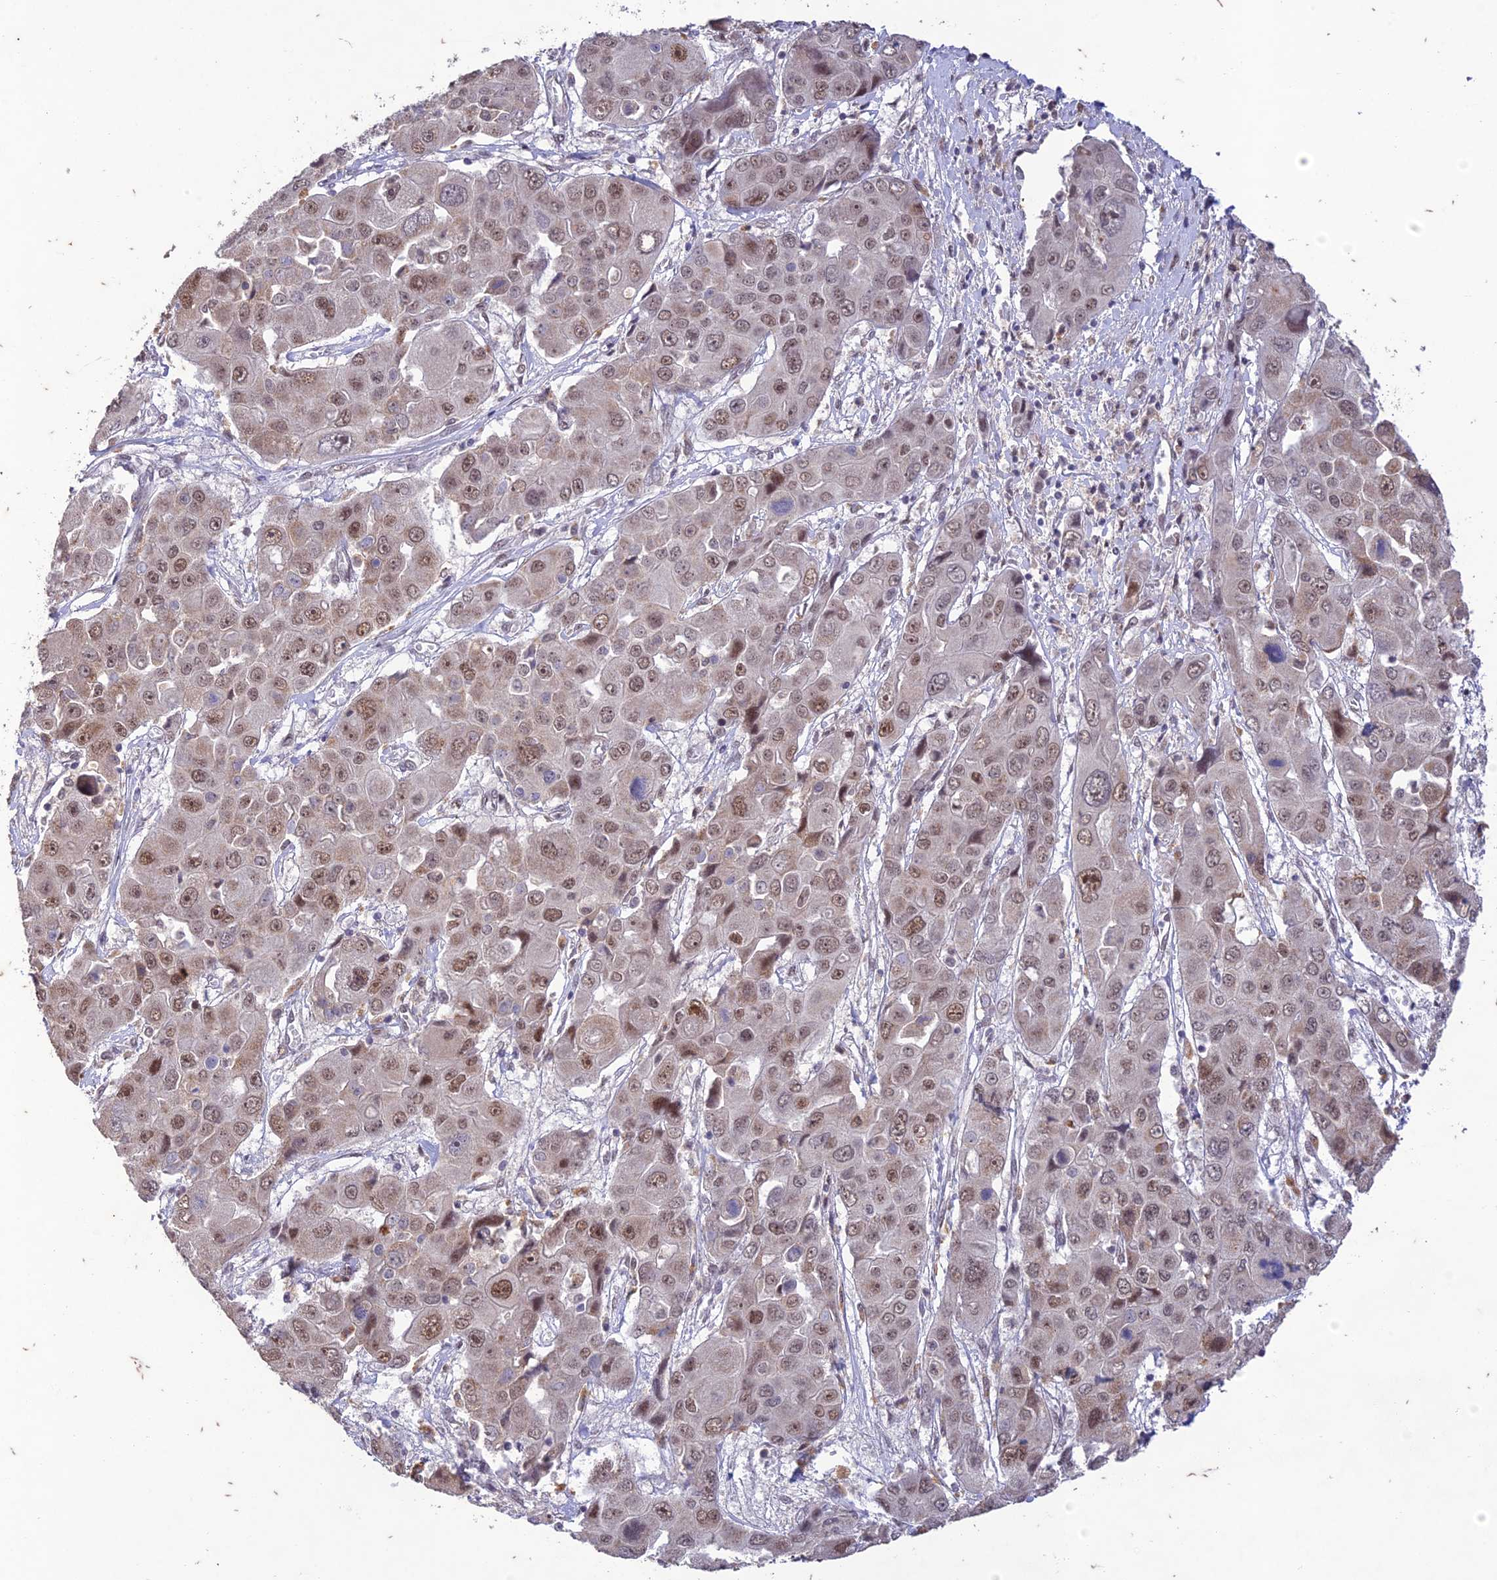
{"staining": {"intensity": "moderate", "quantity": ">75%", "location": "nuclear"}, "tissue": "liver cancer", "cell_type": "Tumor cells", "image_type": "cancer", "snomed": [{"axis": "morphology", "description": "Cholangiocarcinoma"}, {"axis": "topography", "description": "Liver"}], "caption": "Immunohistochemical staining of liver cholangiocarcinoma shows moderate nuclear protein positivity in about >75% of tumor cells.", "gene": "POP4", "patient": {"sex": "male", "age": 67}}